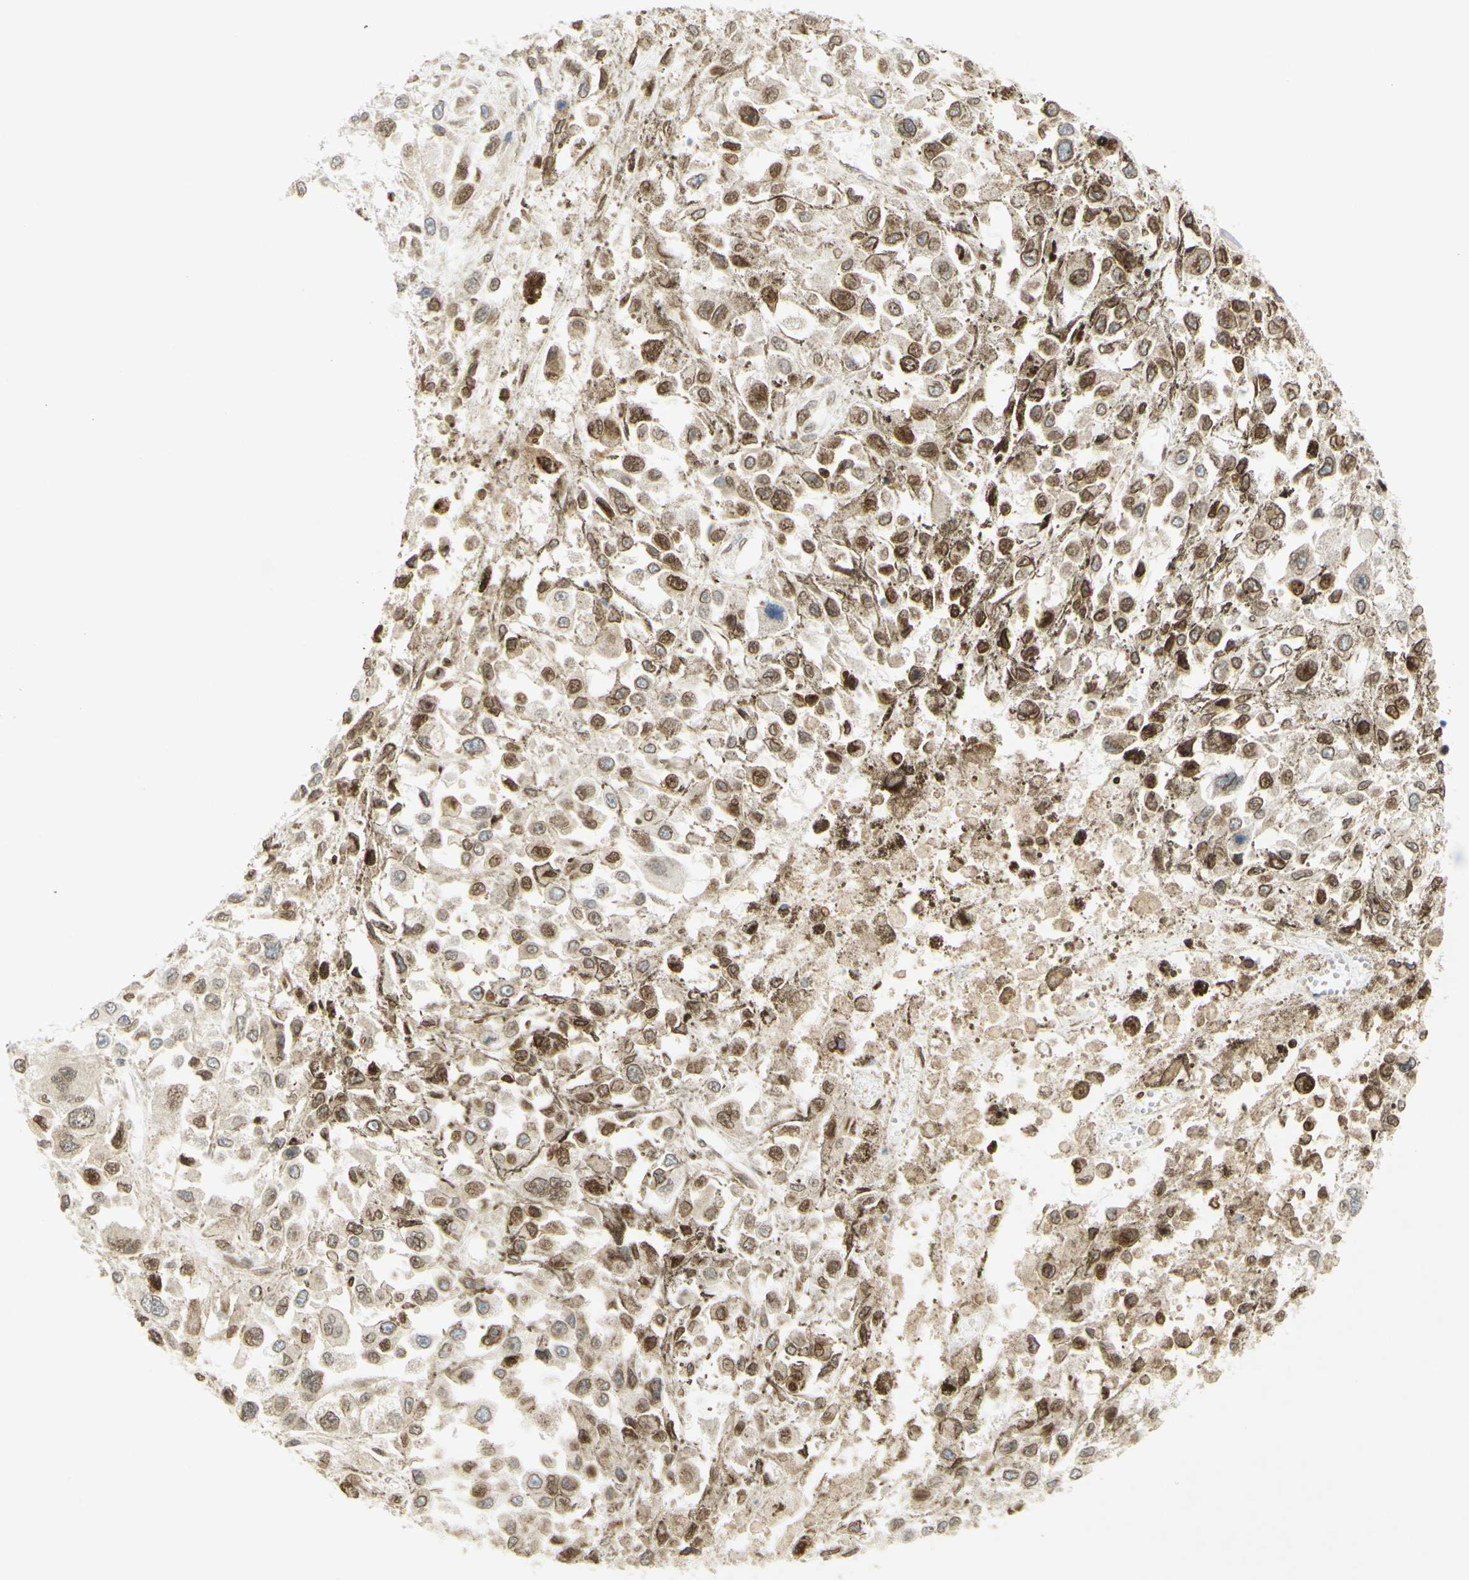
{"staining": {"intensity": "strong", "quantity": "25%-75%", "location": "nuclear"}, "tissue": "melanoma", "cell_type": "Tumor cells", "image_type": "cancer", "snomed": [{"axis": "morphology", "description": "Malignant melanoma, Metastatic site"}, {"axis": "topography", "description": "Lymph node"}], "caption": "DAB (3,3'-diaminobenzidine) immunohistochemical staining of human malignant melanoma (metastatic site) demonstrates strong nuclear protein expression in approximately 25%-75% of tumor cells.", "gene": "E2F1", "patient": {"sex": "male", "age": 59}}